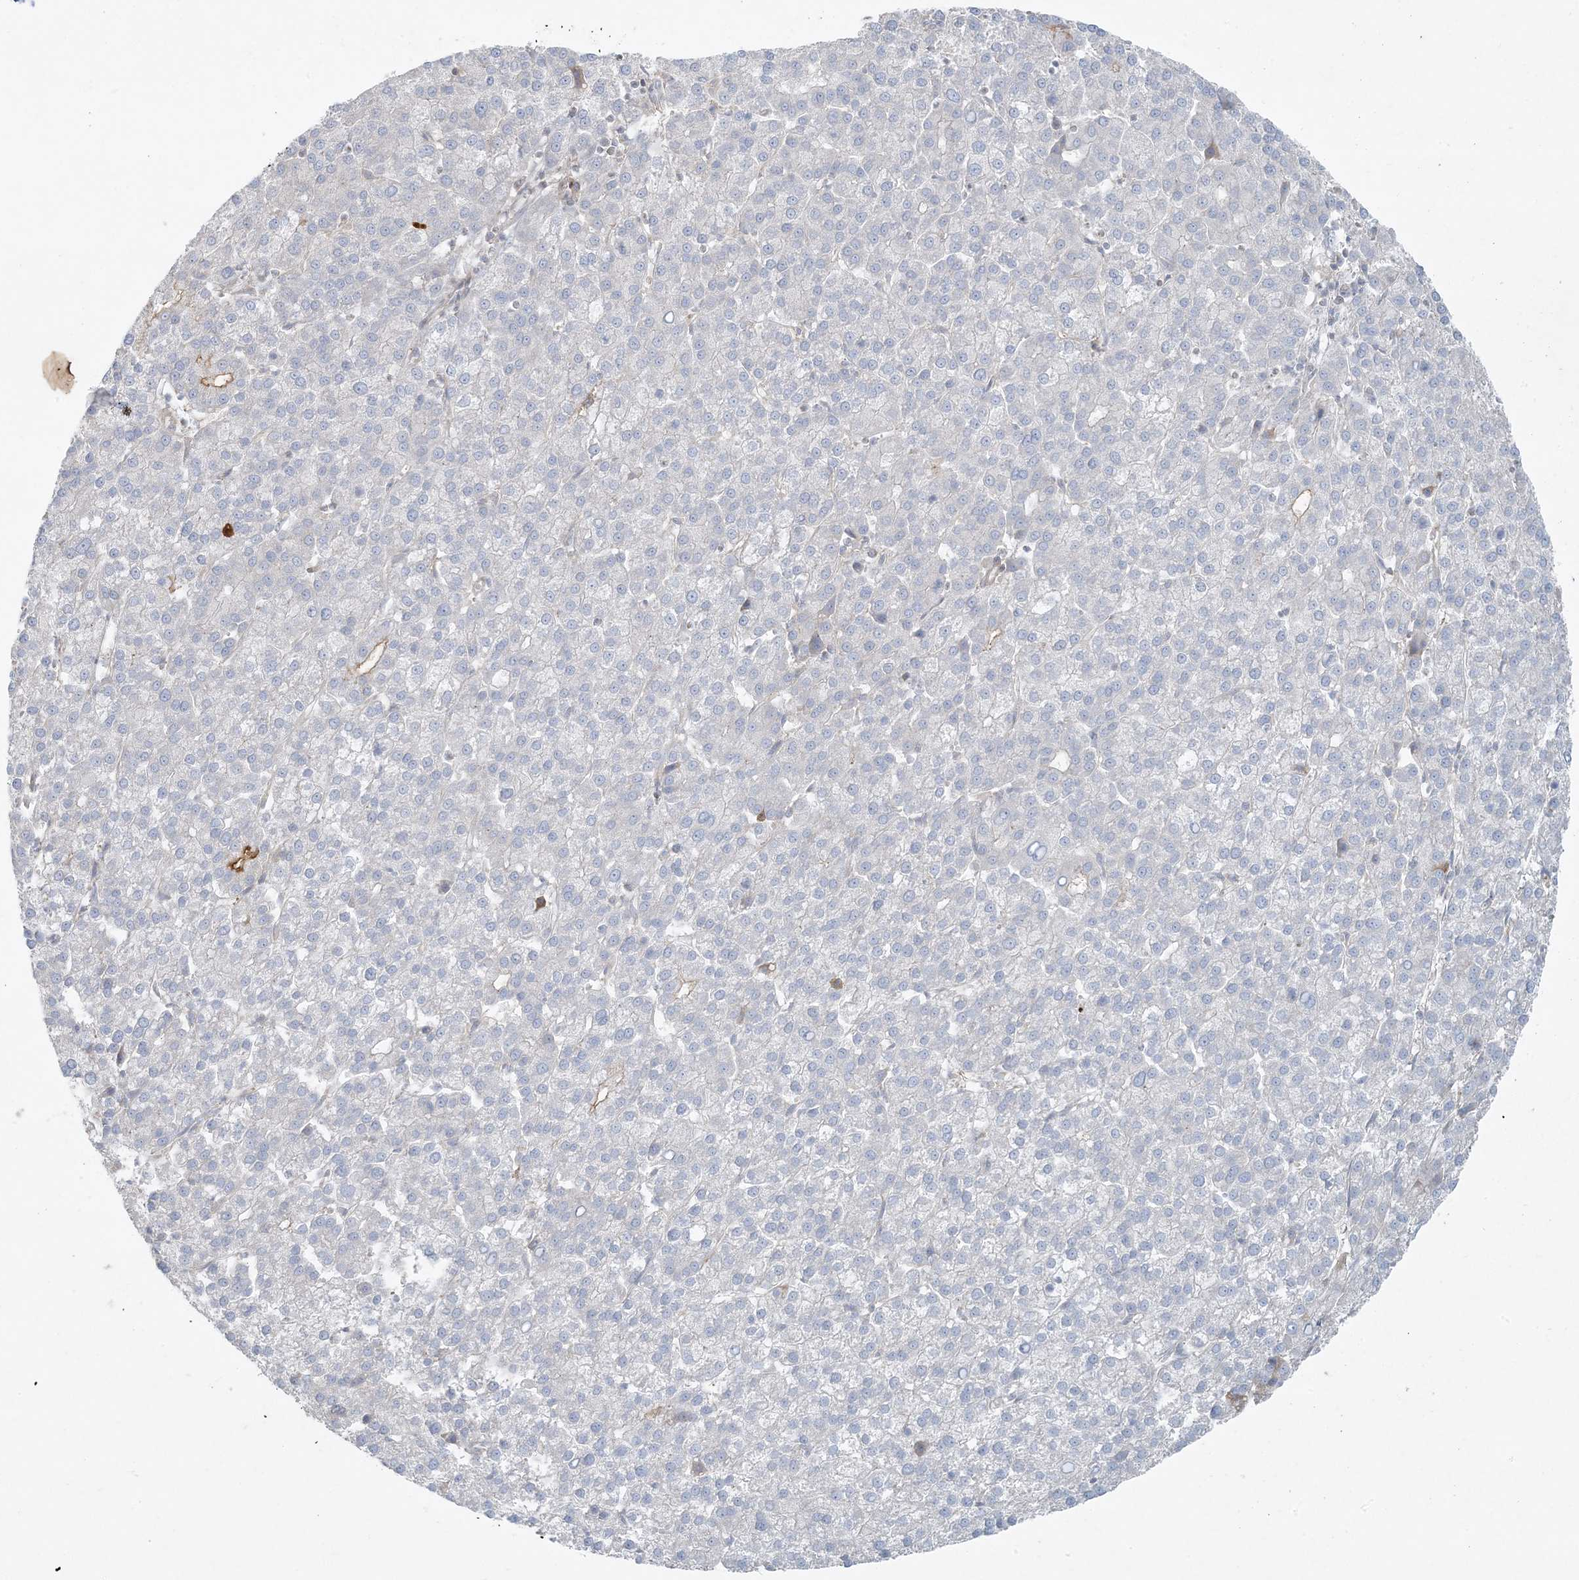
{"staining": {"intensity": "negative", "quantity": "none", "location": "none"}, "tissue": "liver cancer", "cell_type": "Tumor cells", "image_type": "cancer", "snomed": [{"axis": "morphology", "description": "Carcinoma, Hepatocellular, NOS"}, {"axis": "topography", "description": "Liver"}], "caption": "This micrograph is of liver cancer (hepatocellular carcinoma) stained with immunohistochemistry (IHC) to label a protein in brown with the nuclei are counter-stained blue. There is no staining in tumor cells.", "gene": "PIK3R4", "patient": {"sex": "female", "age": 58}}